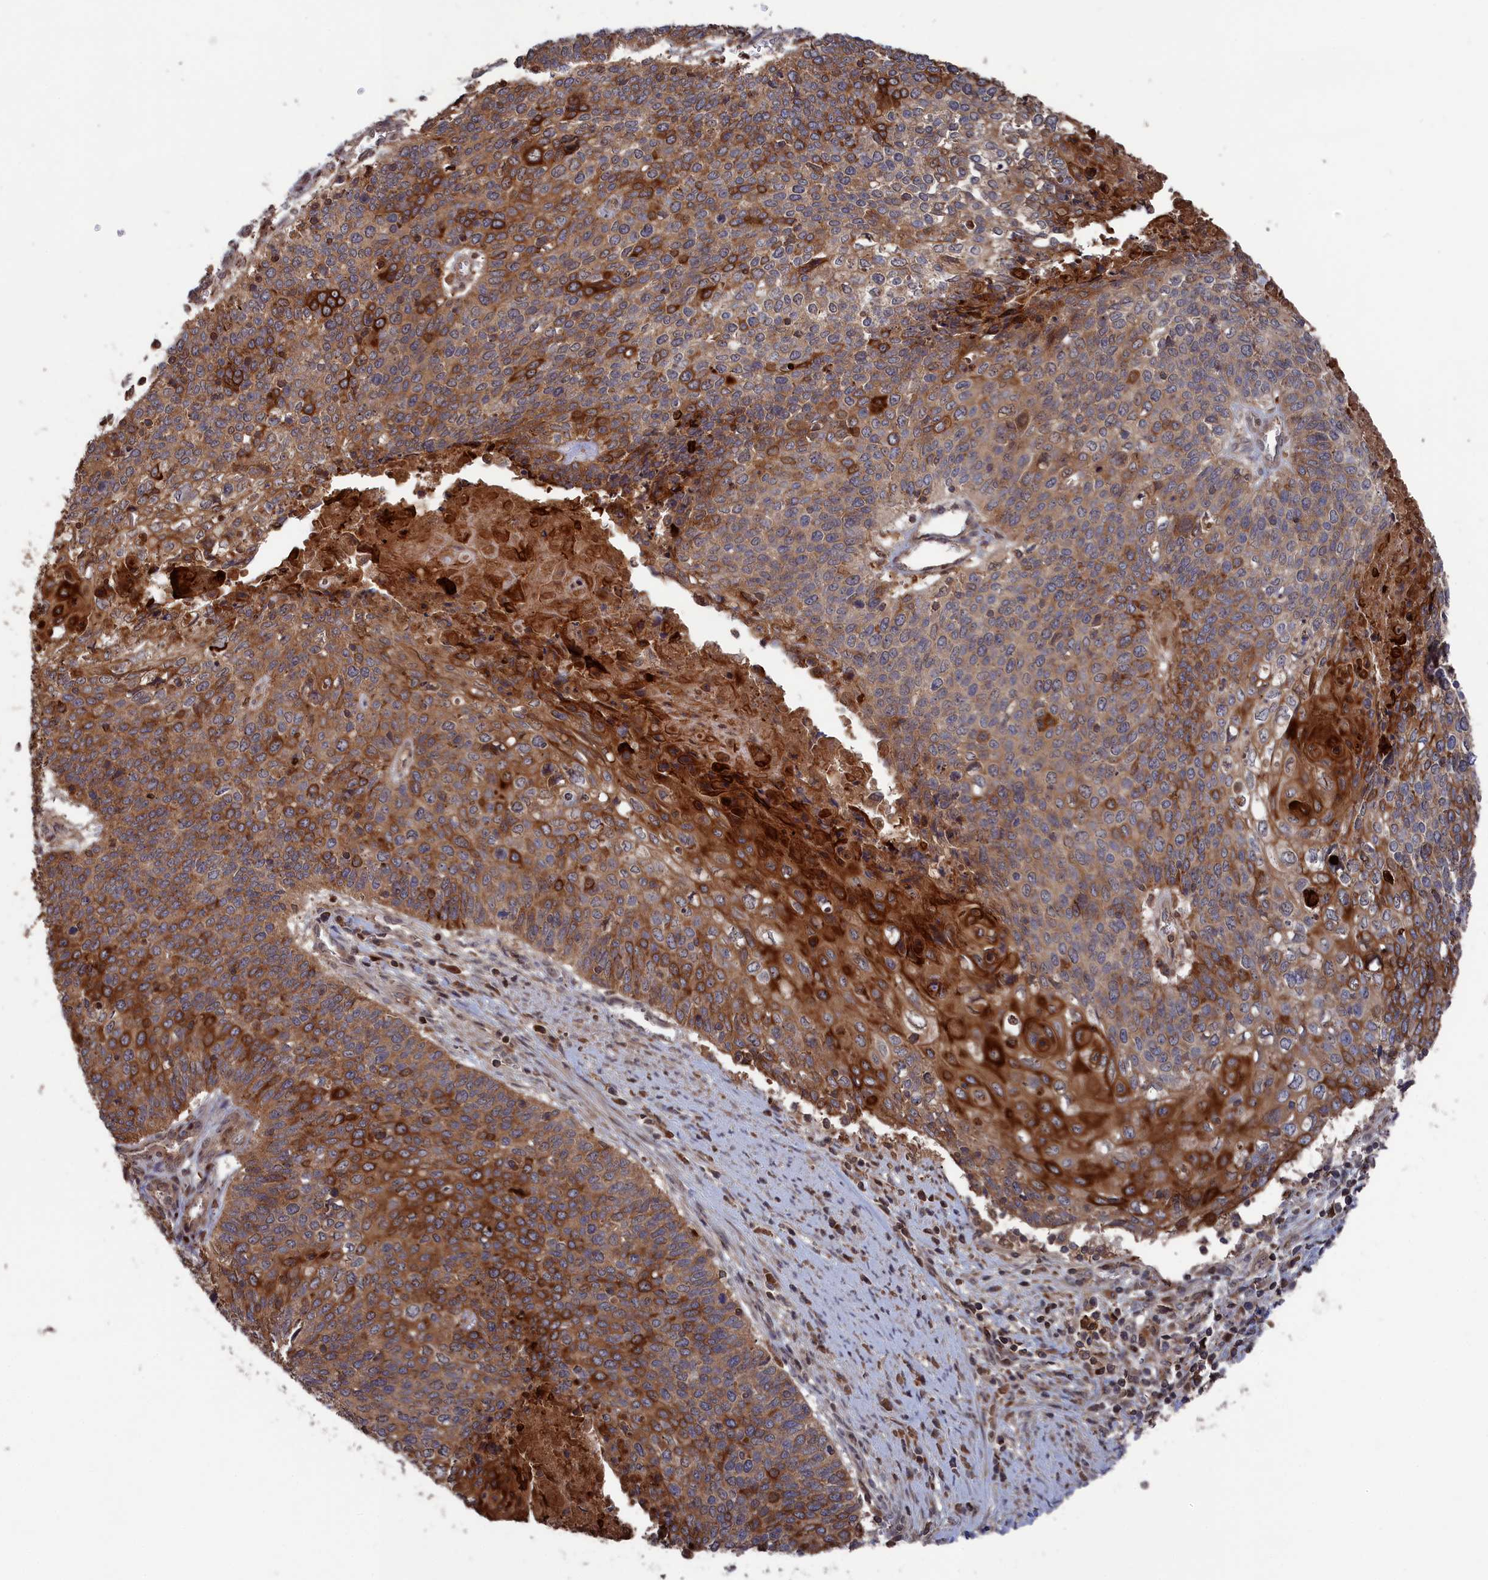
{"staining": {"intensity": "strong", "quantity": "25%-75%", "location": "cytoplasmic/membranous"}, "tissue": "cervical cancer", "cell_type": "Tumor cells", "image_type": "cancer", "snomed": [{"axis": "morphology", "description": "Squamous cell carcinoma, NOS"}, {"axis": "topography", "description": "Cervix"}], "caption": "Tumor cells show high levels of strong cytoplasmic/membranous expression in approximately 25%-75% of cells in cervical squamous cell carcinoma.", "gene": "PLA2G15", "patient": {"sex": "female", "age": 39}}